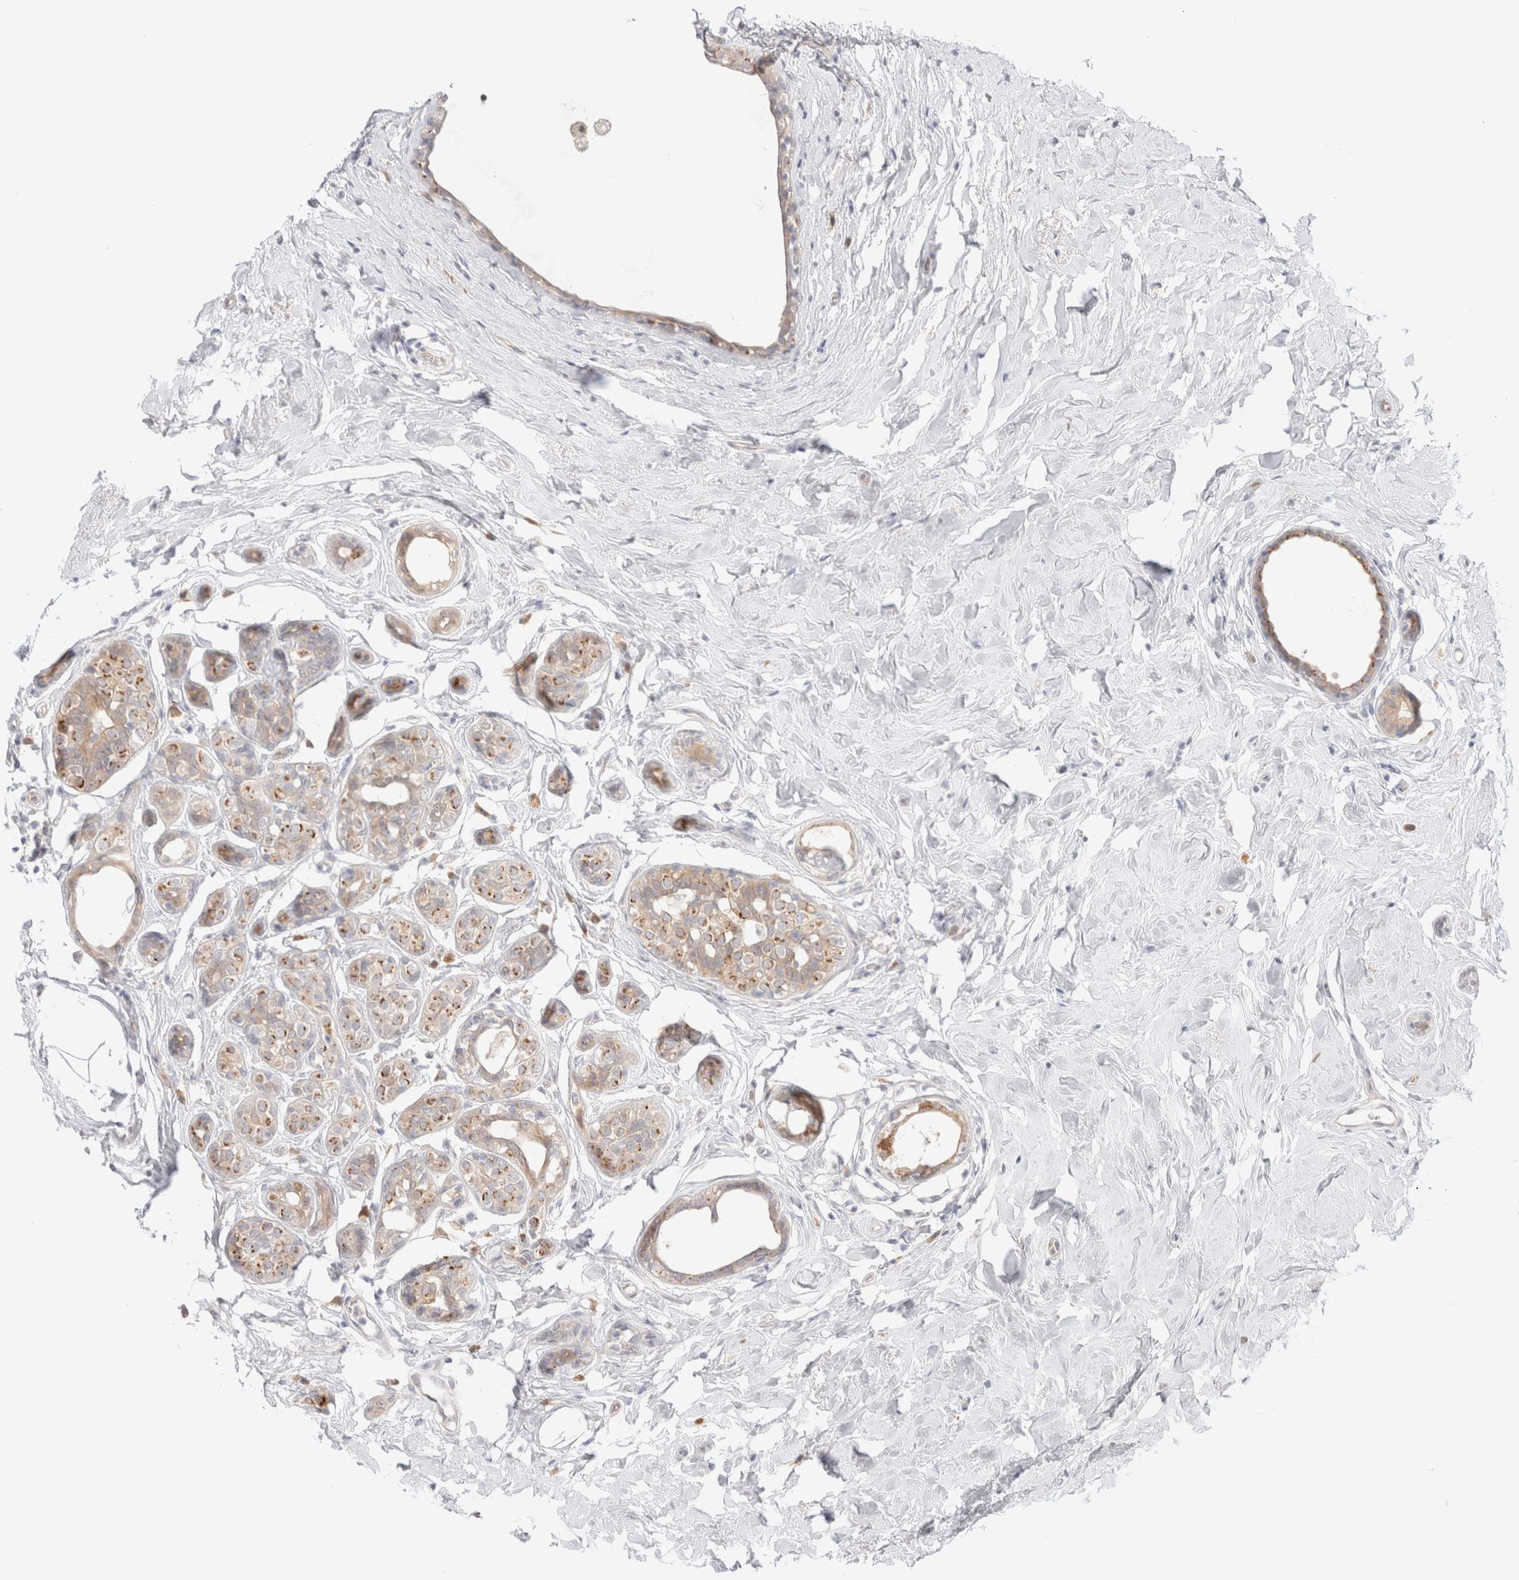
{"staining": {"intensity": "moderate", "quantity": "25%-75%", "location": "cytoplasmic/membranous"}, "tissue": "breast cancer", "cell_type": "Tumor cells", "image_type": "cancer", "snomed": [{"axis": "morphology", "description": "Duct carcinoma"}, {"axis": "topography", "description": "Breast"}], "caption": "This is a photomicrograph of IHC staining of breast cancer, which shows moderate expression in the cytoplasmic/membranous of tumor cells.", "gene": "EFCAB13", "patient": {"sex": "female", "age": 55}}